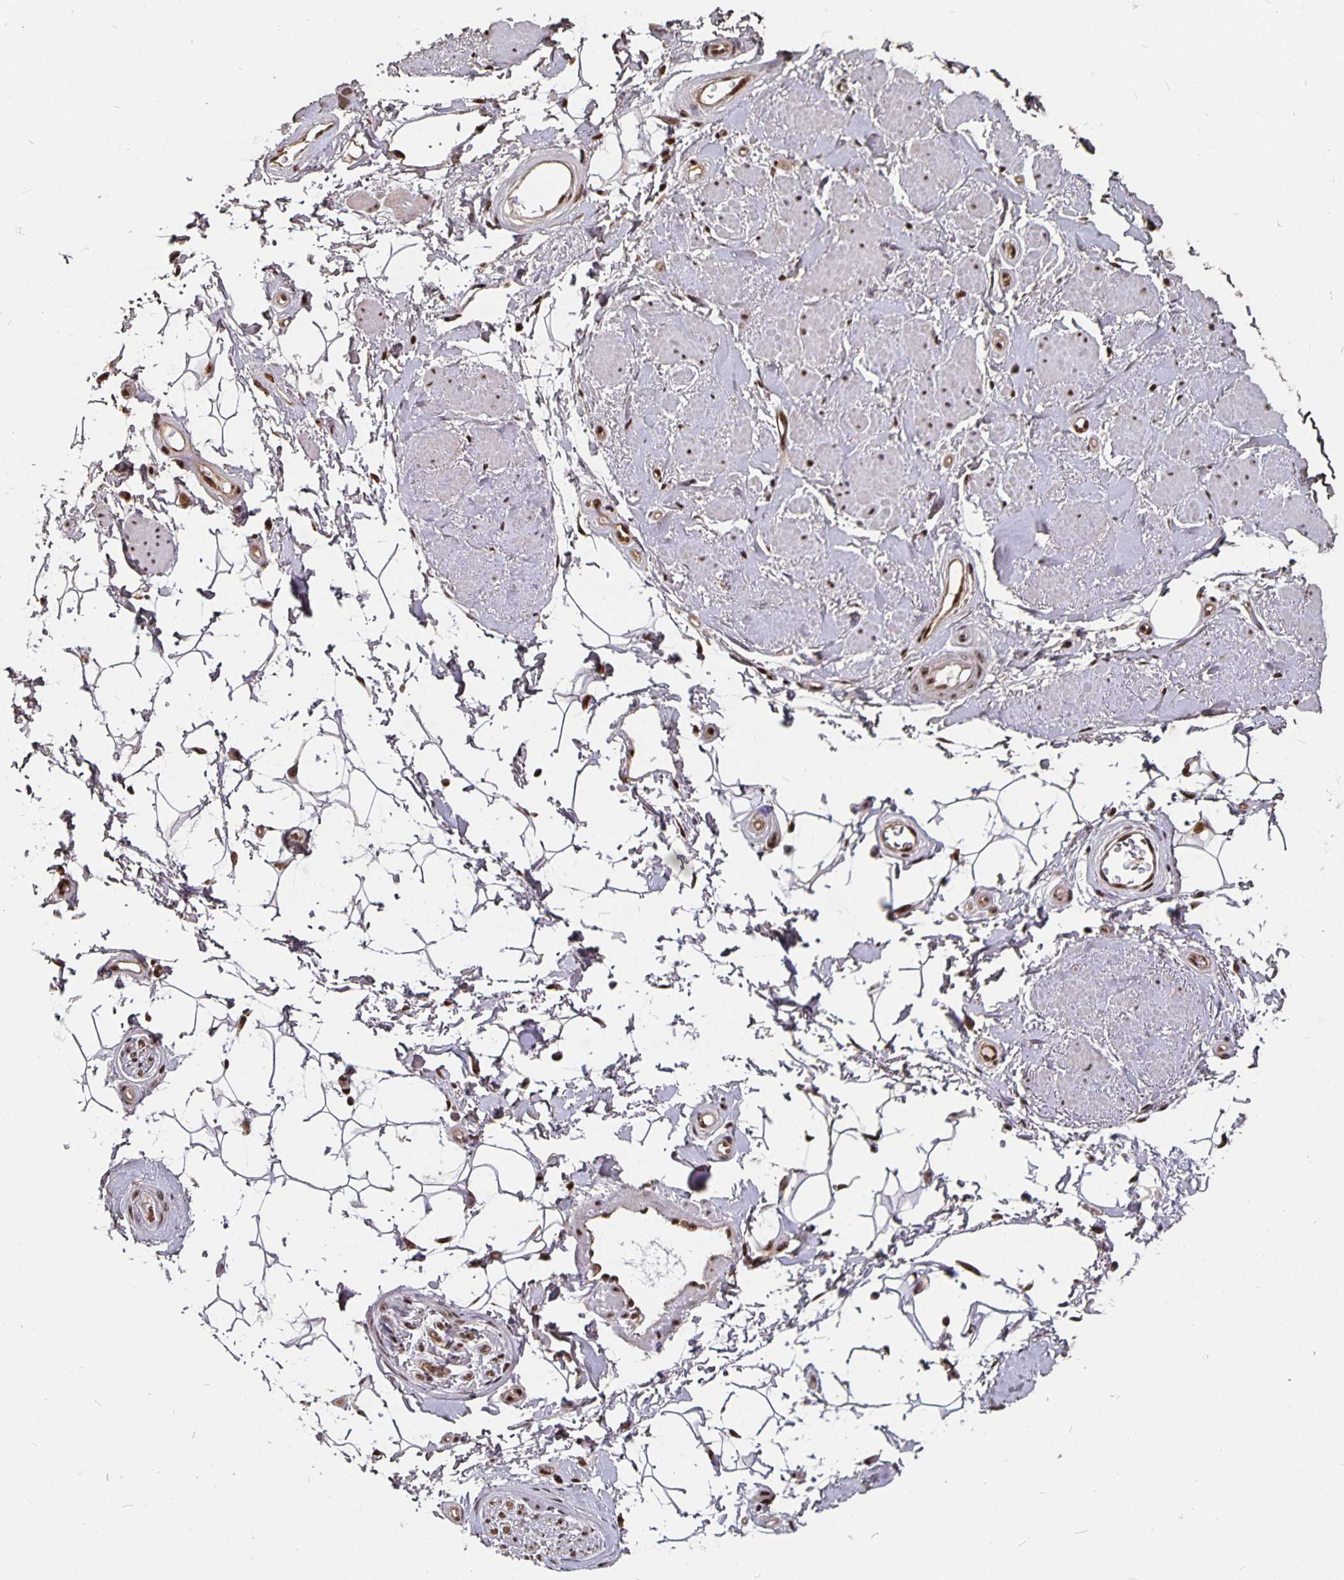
{"staining": {"intensity": "moderate", "quantity": ">75%", "location": "nuclear"}, "tissue": "adipose tissue", "cell_type": "Adipocytes", "image_type": "normal", "snomed": [{"axis": "morphology", "description": "Normal tissue, NOS"}, {"axis": "topography", "description": "Anal"}, {"axis": "topography", "description": "Peripheral nerve tissue"}], "caption": "Immunohistochemistry (IHC) photomicrograph of benign adipose tissue: human adipose tissue stained using immunohistochemistry (IHC) shows medium levels of moderate protein expression localized specifically in the nuclear of adipocytes, appearing as a nuclear brown color.", "gene": "LAS1L", "patient": {"sex": "male", "age": 51}}